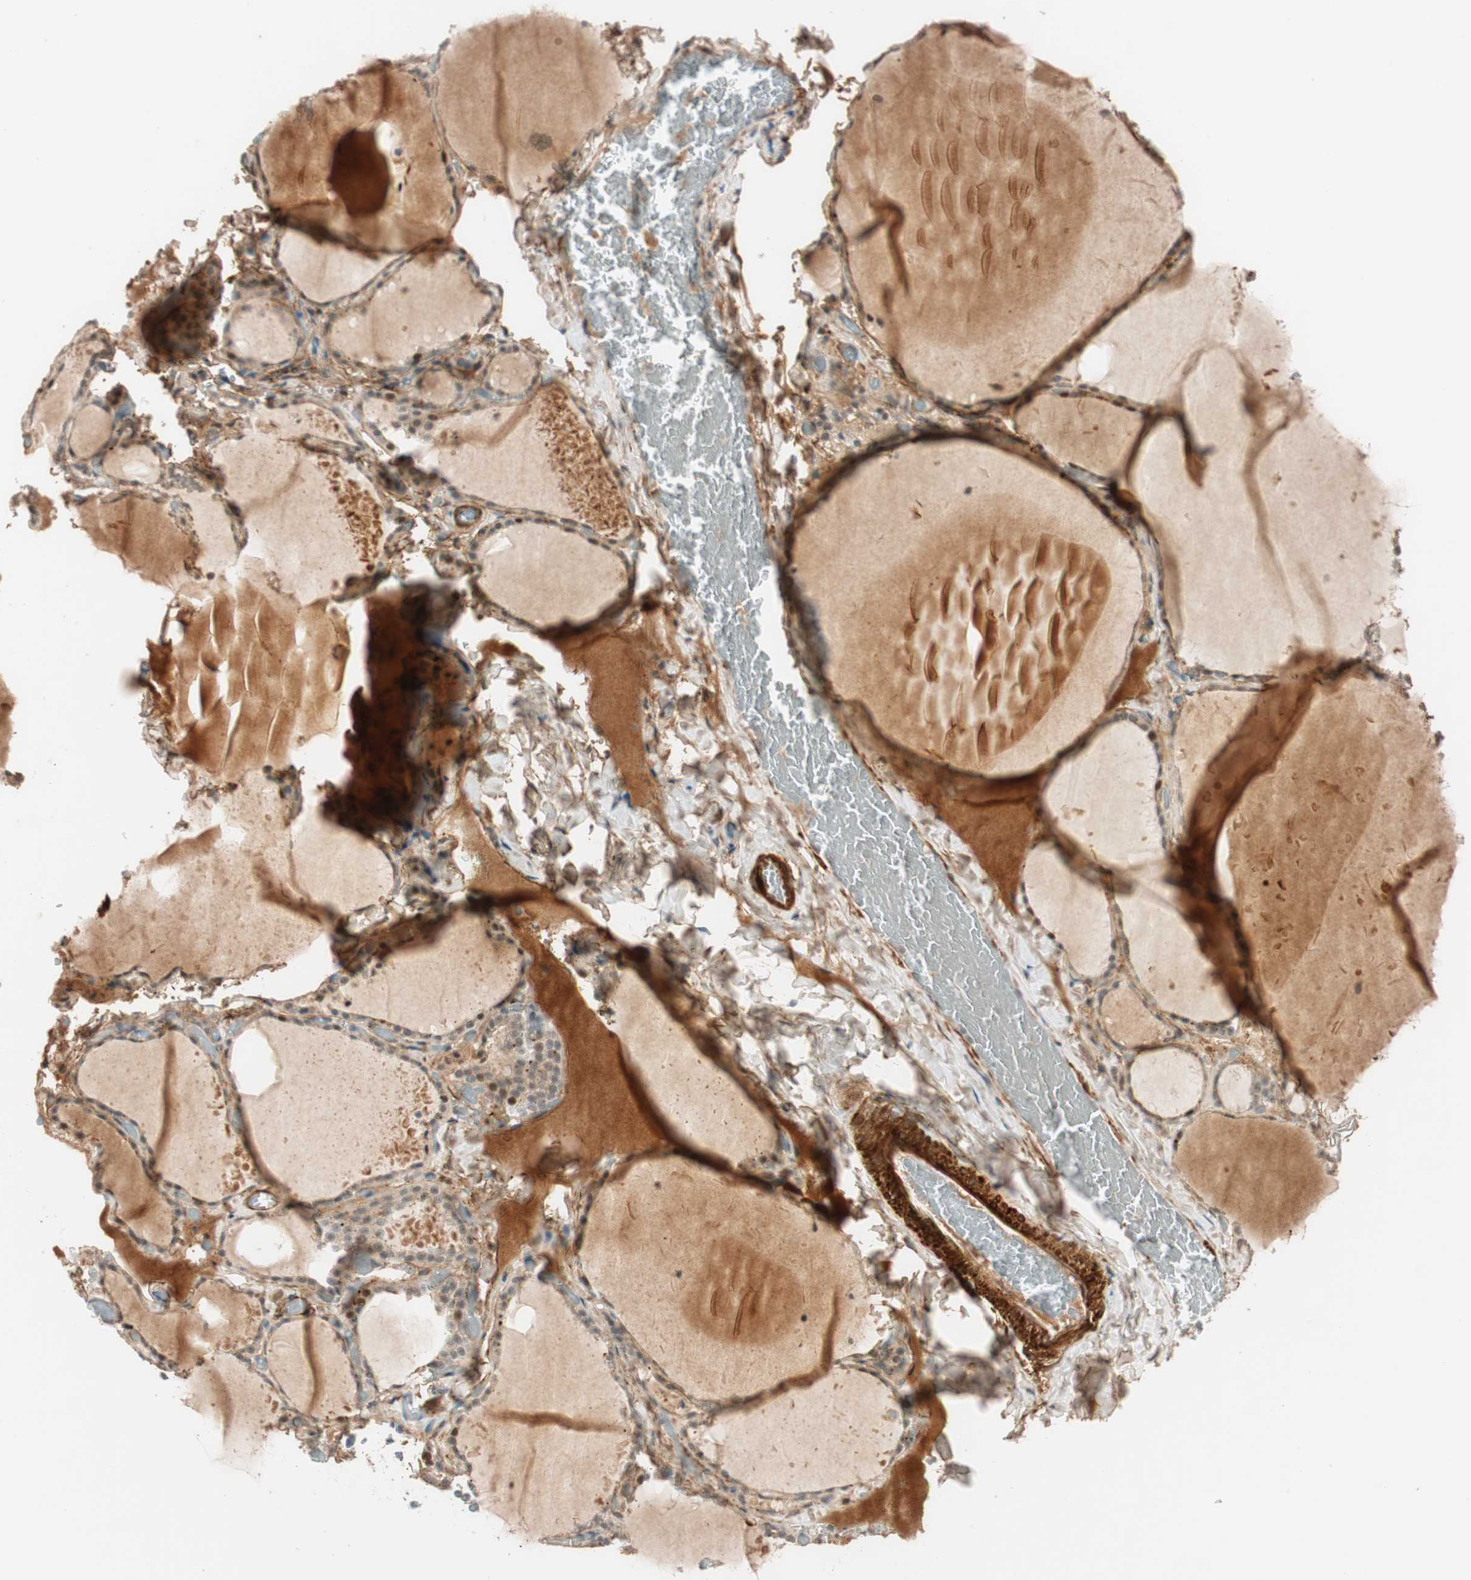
{"staining": {"intensity": "strong", "quantity": ">75%", "location": "nuclear"}, "tissue": "thyroid gland", "cell_type": "Glandular cells", "image_type": "normal", "snomed": [{"axis": "morphology", "description": "Normal tissue, NOS"}, {"axis": "topography", "description": "Thyroid gland"}], "caption": "Protein expression analysis of normal human thyroid gland reveals strong nuclear expression in approximately >75% of glandular cells. The staining was performed using DAB, with brown indicating positive protein expression. Nuclei are stained blue with hematoxylin.", "gene": "EPHA6", "patient": {"sex": "female", "age": 22}}